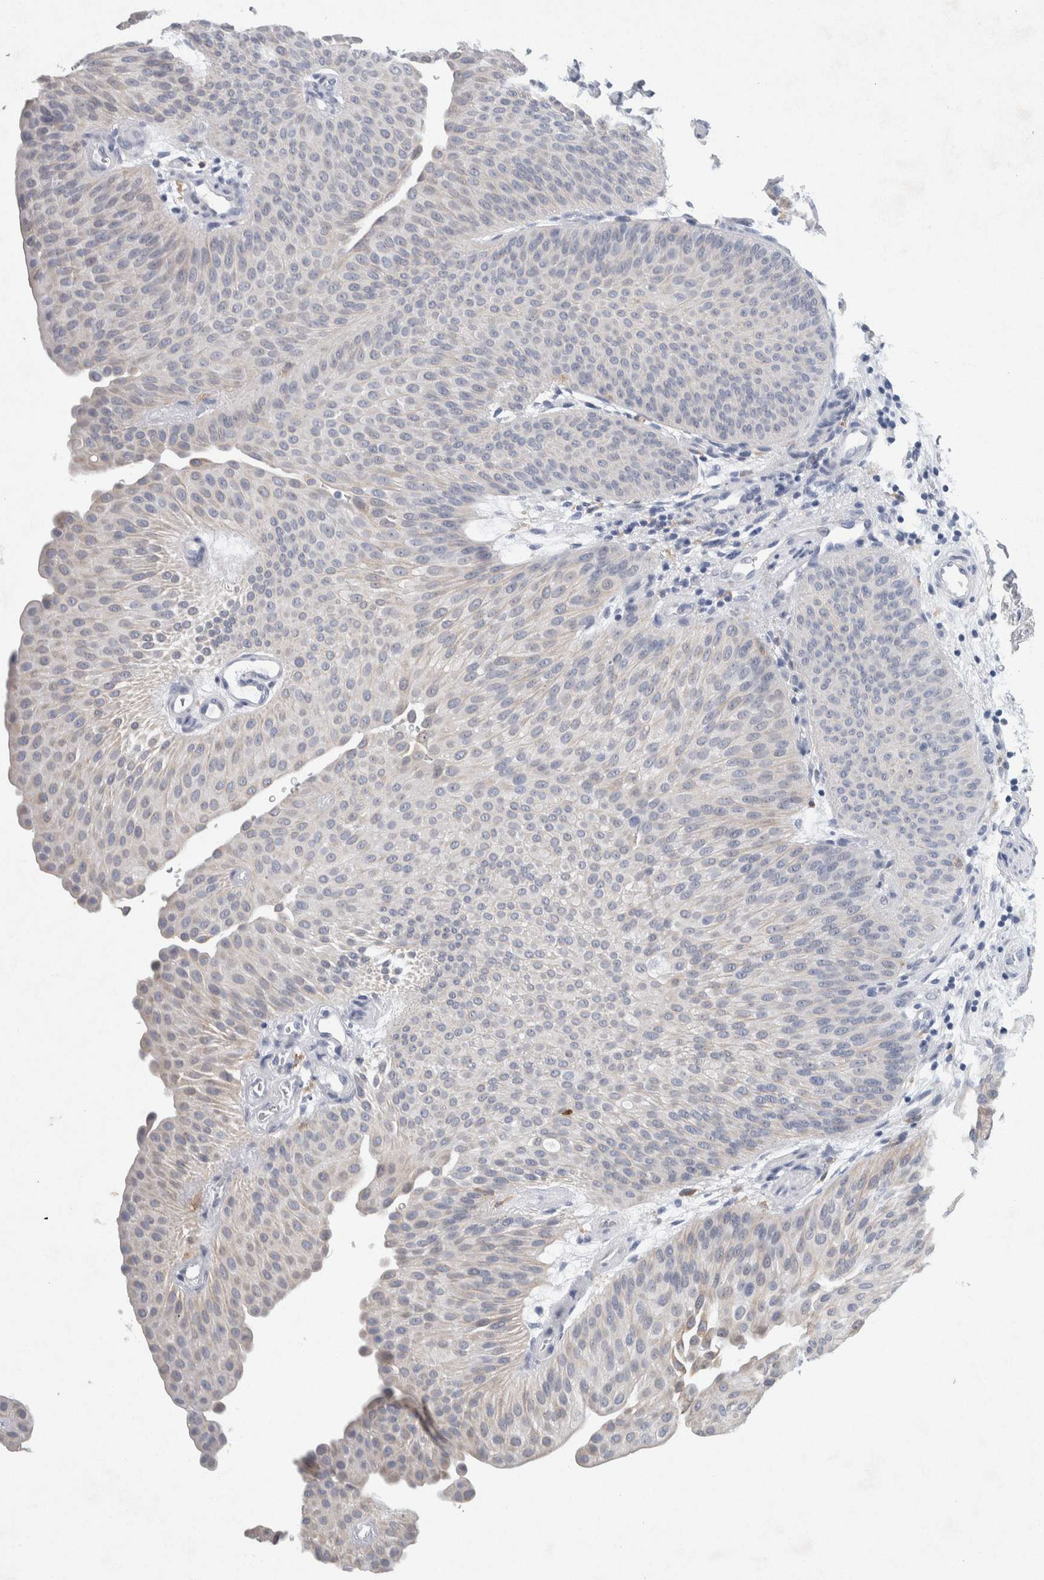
{"staining": {"intensity": "negative", "quantity": "none", "location": "none"}, "tissue": "urothelial cancer", "cell_type": "Tumor cells", "image_type": "cancer", "snomed": [{"axis": "morphology", "description": "Urothelial carcinoma, Low grade"}, {"axis": "topography", "description": "Urinary bladder"}], "caption": "Urothelial cancer stained for a protein using immunohistochemistry (IHC) reveals no positivity tumor cells.", "gene": "NCF2", "patient": {"sex": "female", "age": 60}}